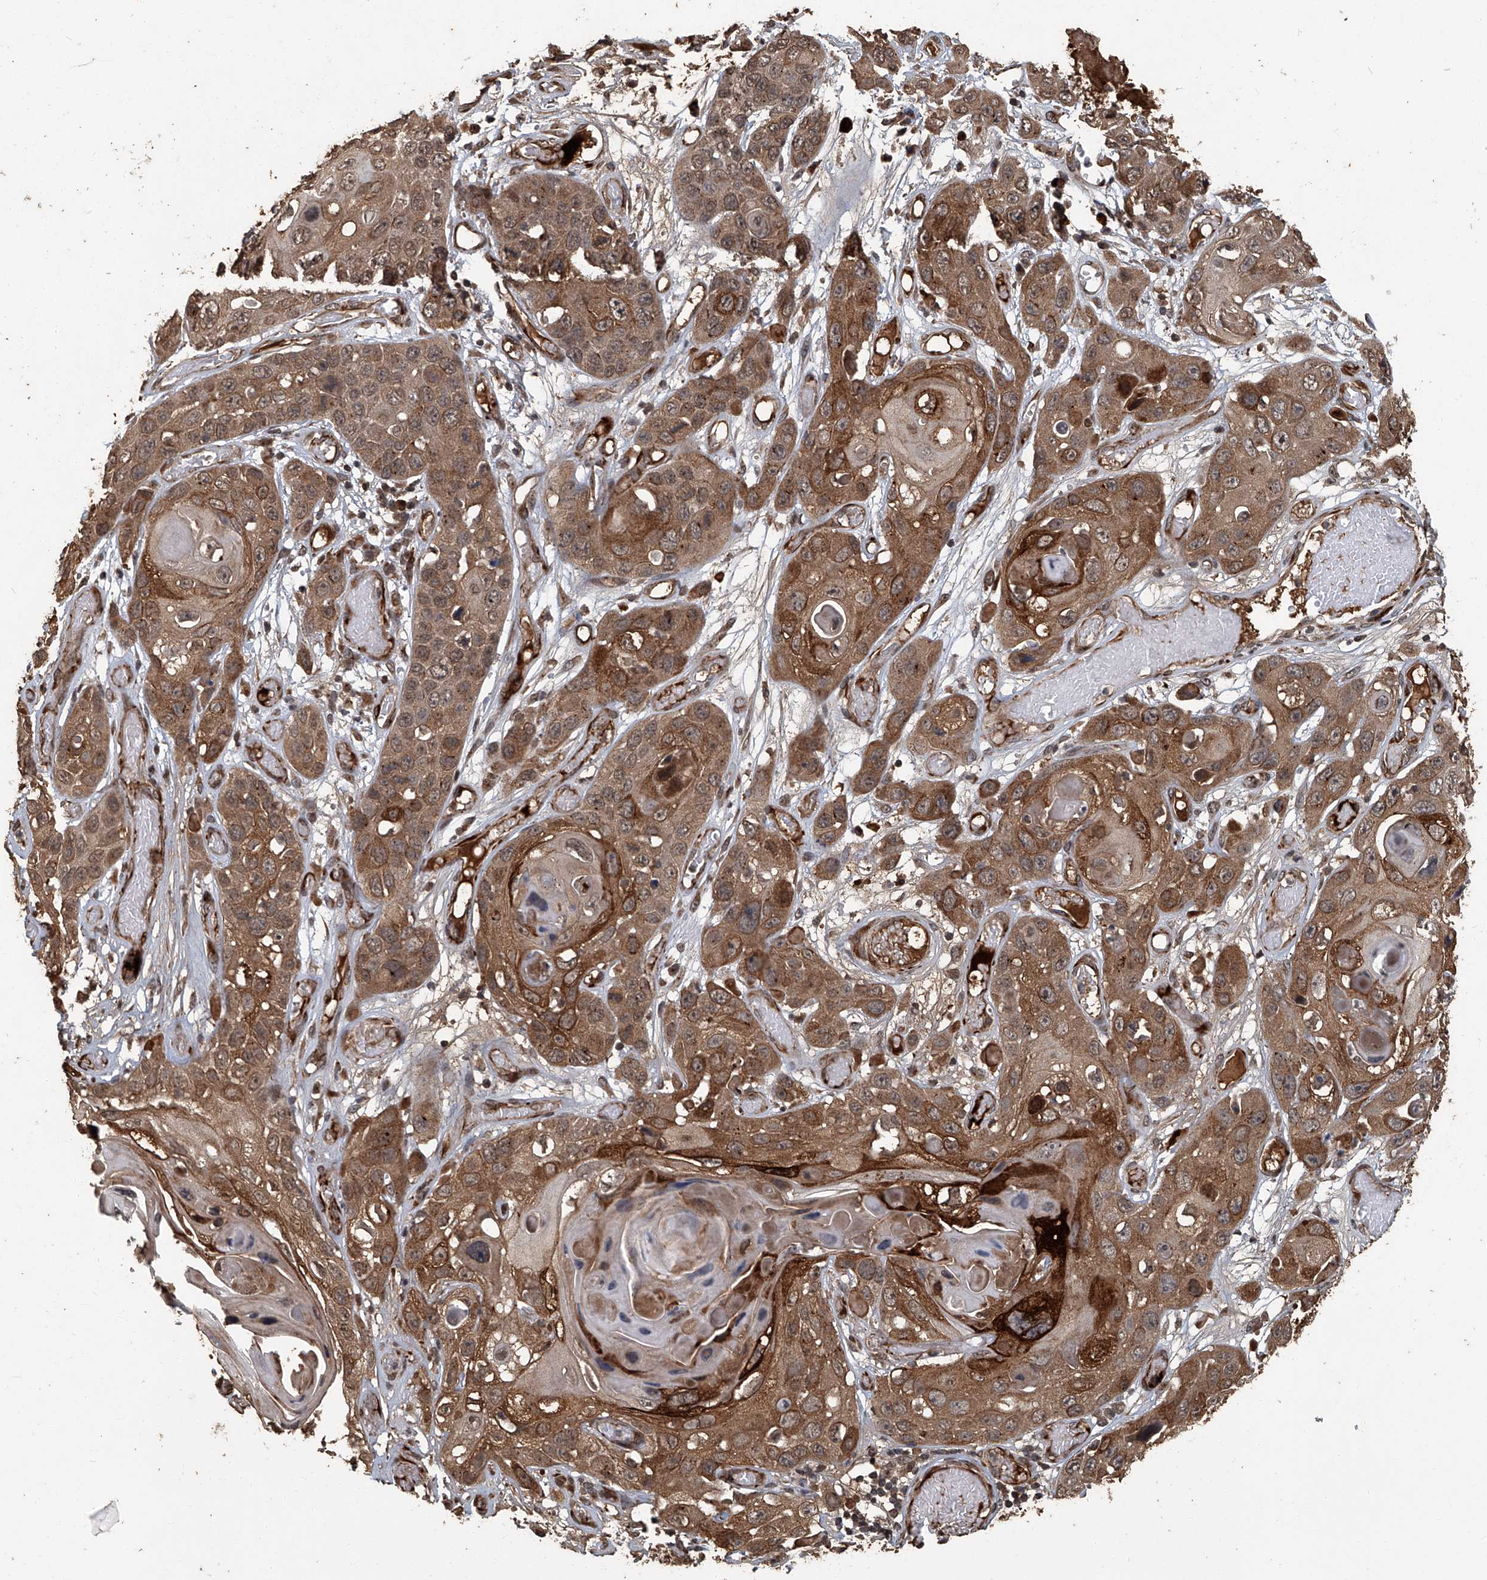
{"staining": {"intensity": "moderate", "quantity": ">75%", "location": "cytoplasmic/membranous"}, "tissue": "skin cancer", "cell_type": "Tumor cells", "image_type": "cancer", "snomed": [{"axis": "morphology", "description": "Squamous cell carcinoma, NOS"}, {"axis": "topography", "description": "Skin"}], "caption": "Immunohistochemical staining of human skin squamous cell carcinoma exhibits medium levels of moderate cytoplasmic/membranous protein positivity in about >75% of tumor cells. The protein of interest is stained brown, and the nuclei are stained in blue (DAB (3,3'-diaminobenzidine) IHC with brightfield microscopy, high magnification).", "gene": "GPR132", "patient": {"sex": "male", "age": 55}}